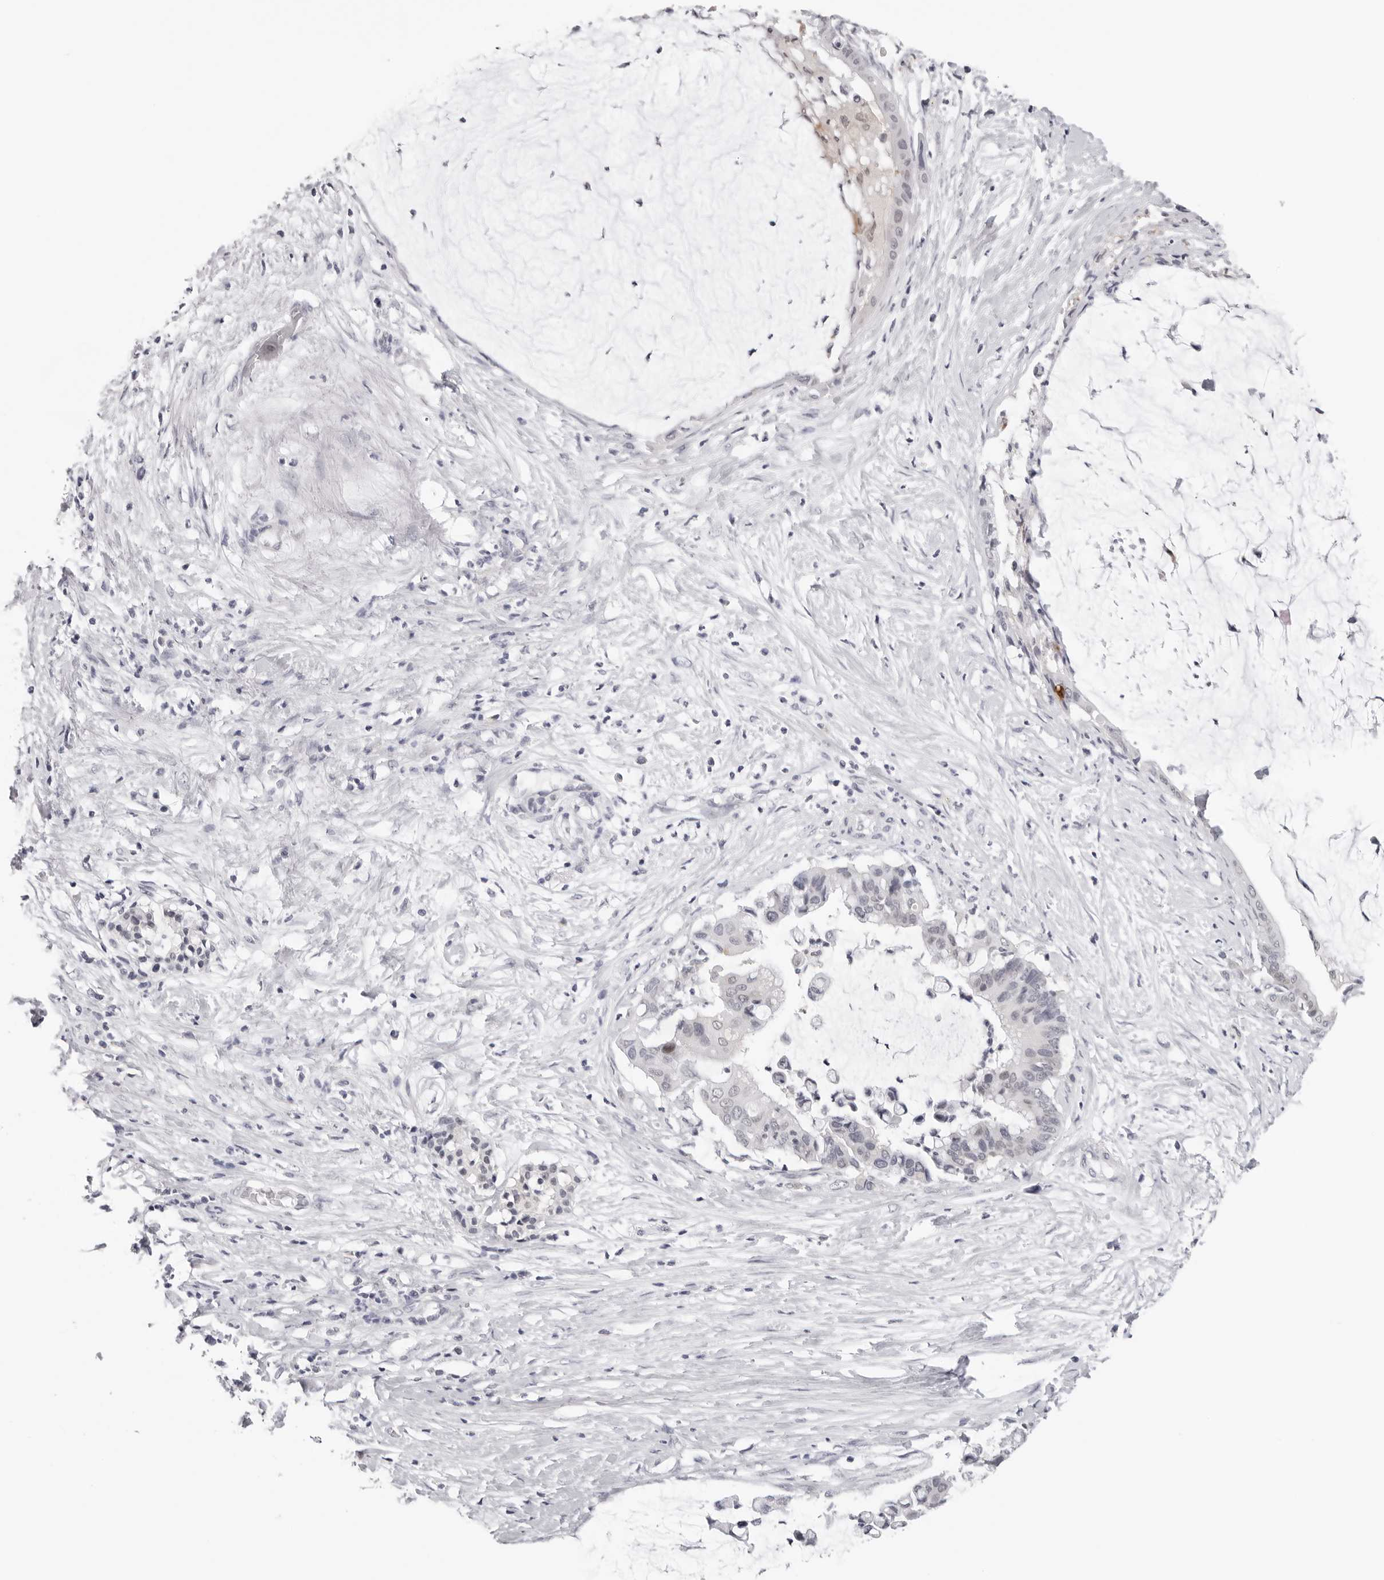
{"staining": {"intensity": "negative", "quantity": "none", "location": "none"}, "tissue": "pancreatic cancer", "cell_type": "Tumor cells", "image_type": "cancer", "snomed": [{"axis": "morphology", "description": "Adenocarcinoma, NOS"}, {"axis": "topography", "description": "Pancreas"}], "caption": "DAB (3,3'-diaminobenzidine) immunohistochemical staining of adenocarcinoma (pancreatic) demonstrates no significant expression in tumor cells.", "gene": "PRUNE1", "patient": {"sex": "male", "age": 41}}